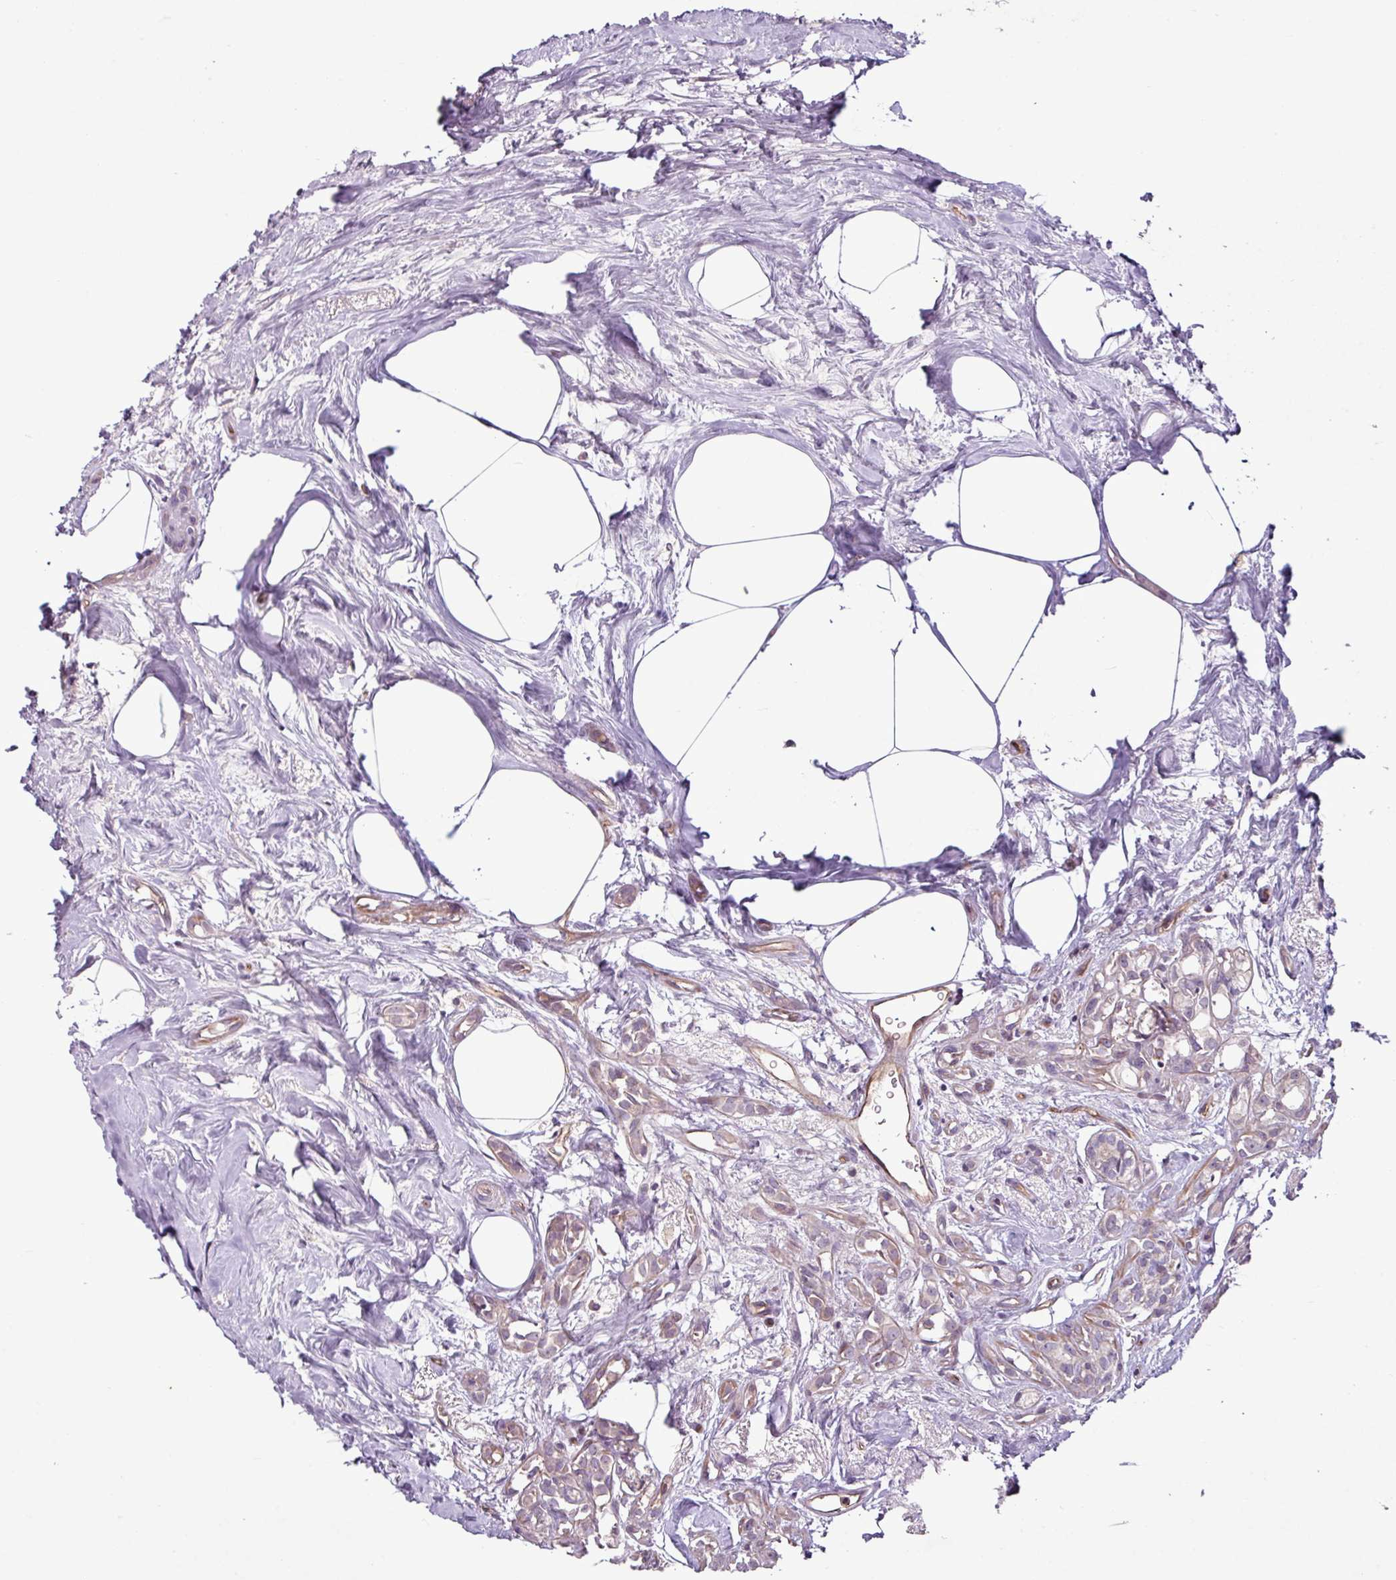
{"staining": {"intensity": "negative", "quantity": "none", "location": "none"}, "tissue": "breast cancer", "cell_type": "Tumor cells", "image_type": "cancer", "snomed": [{"axis": "morphology", "description": "Carcinoma, NOS"}, {"axis": "topography", "description": "Breast"}], "caption": "This micrograph is of breast cancer stained with immunohistochemistry (IHC) to label a protein in brown with the nuclei are counter-stained blue. There is no expression in tumor cells. Nuclei are stained in blue.", "gene": "ZNF106", "patient": {"sex": "female", "age": 60}}